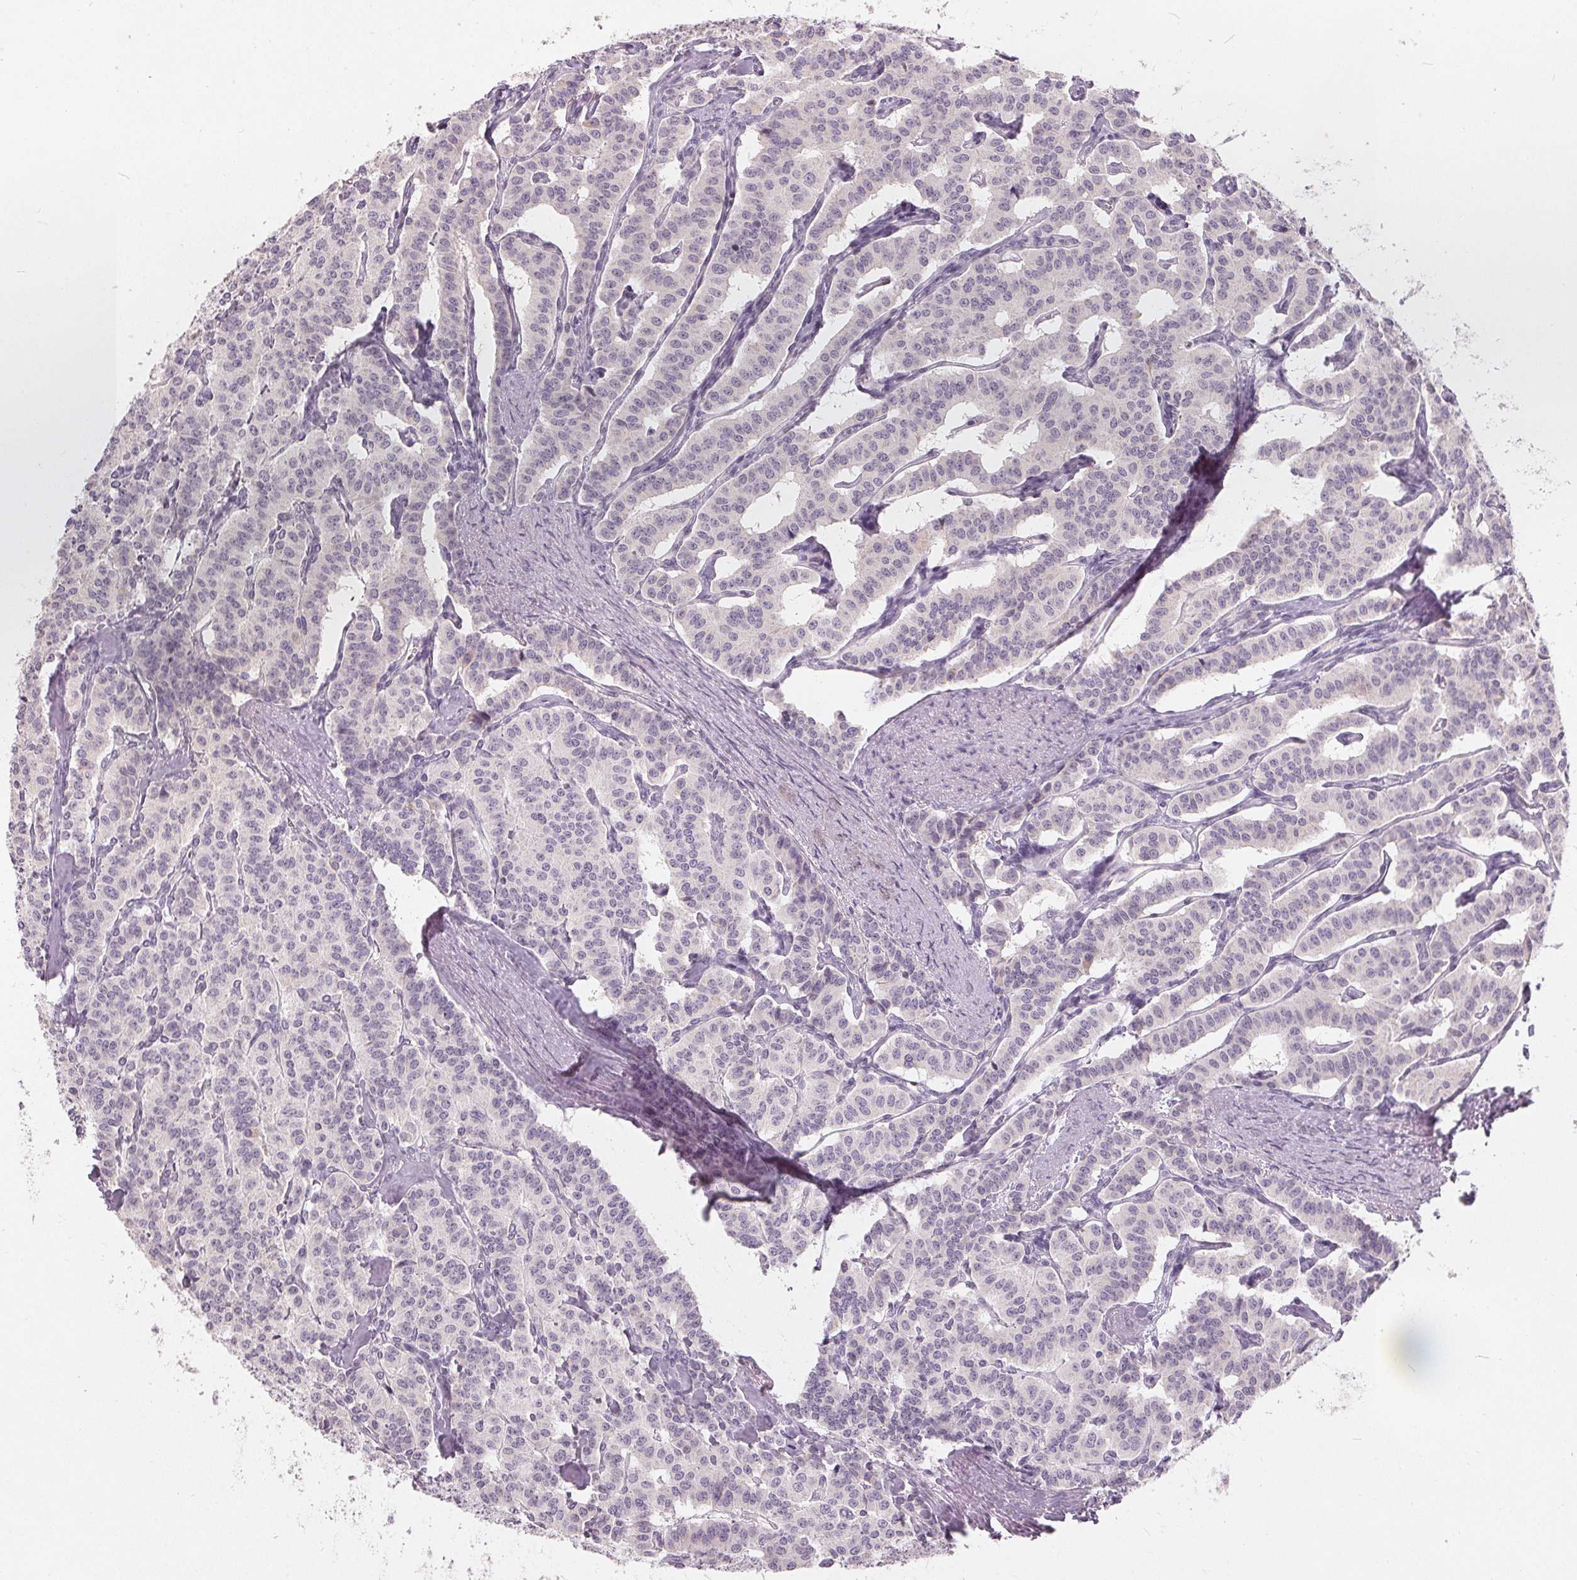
{"staining": {"intensity": "negative", "quantity": "none", "location": "none"}, "tissue": "carcinoid", "cell_type": "Tumor cells", "image_type": "cancer", "snomed": [{"axis": "morphology", "description": "Carcinoid, malignant, NOS"}, {"axis": "topography", "description": "Lung"}], "caption": "DAB immunohistochemical staining of malignant carcinoid reveals no significant positivity in tumor cells.", "gene": "TRIM60", "patient": {"sex": "female", "age": 46}}